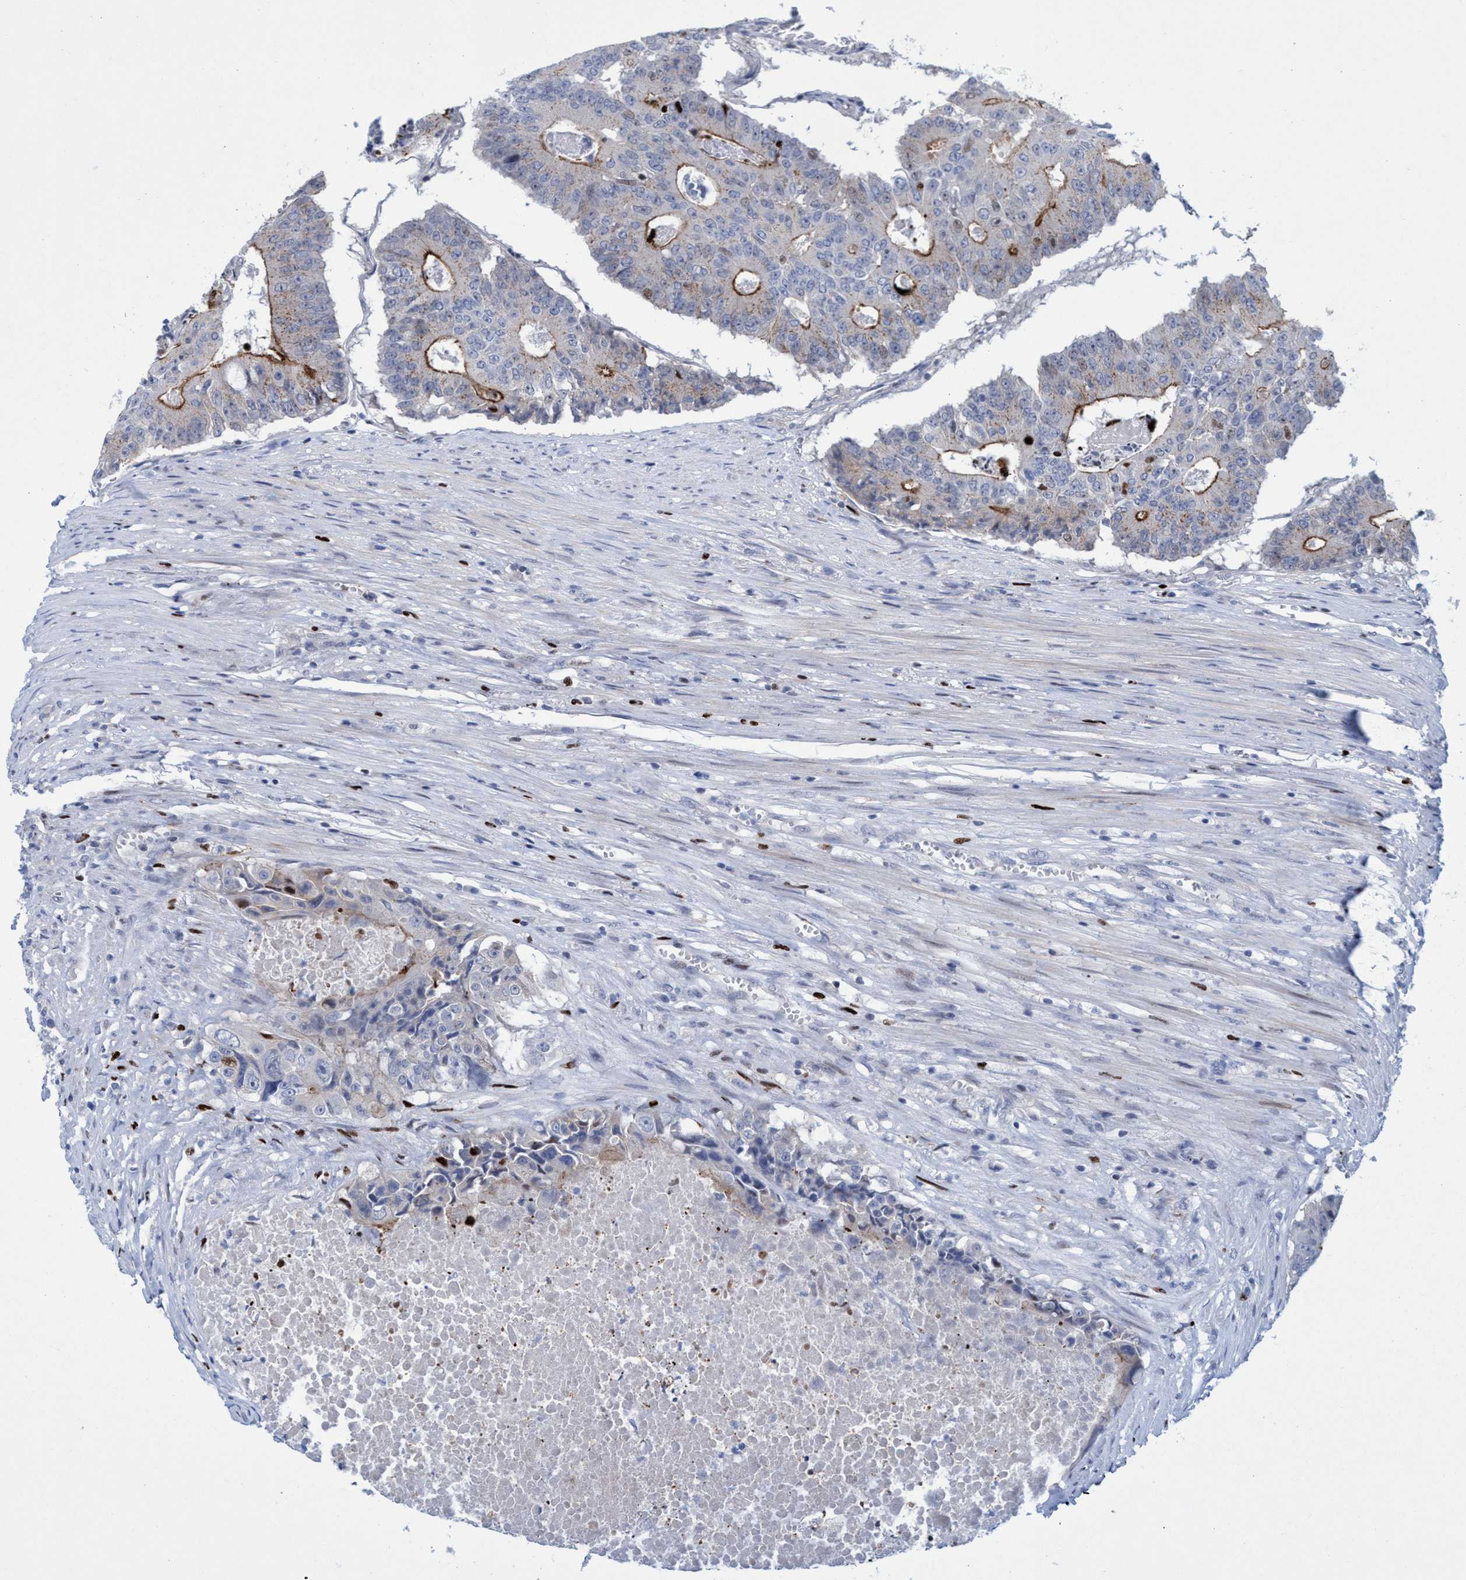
{"staining": {"intensity": "moderate", "quantity": "25%-75%", "location": "cytoplasmic/membranous"}, "tissue": "colorectal cancer", "cell_type": "Tumor cells", "image_type": "cancer", "snomed": [{"axis": "morphology", "description": "Adenocarcinoma, NOS"}, {"axis": "topography", "description": "Colon"}], "caption": "This micrograph shows immunohistochemistry staining of human colorectal cancer (adenocarcinoma), with medium moderate cytoplasmic/membranous positivity in about 25%-75% of tumor cells.", "gene": "R3HCC1", "patient": {"sex": "male", "age": 87}}